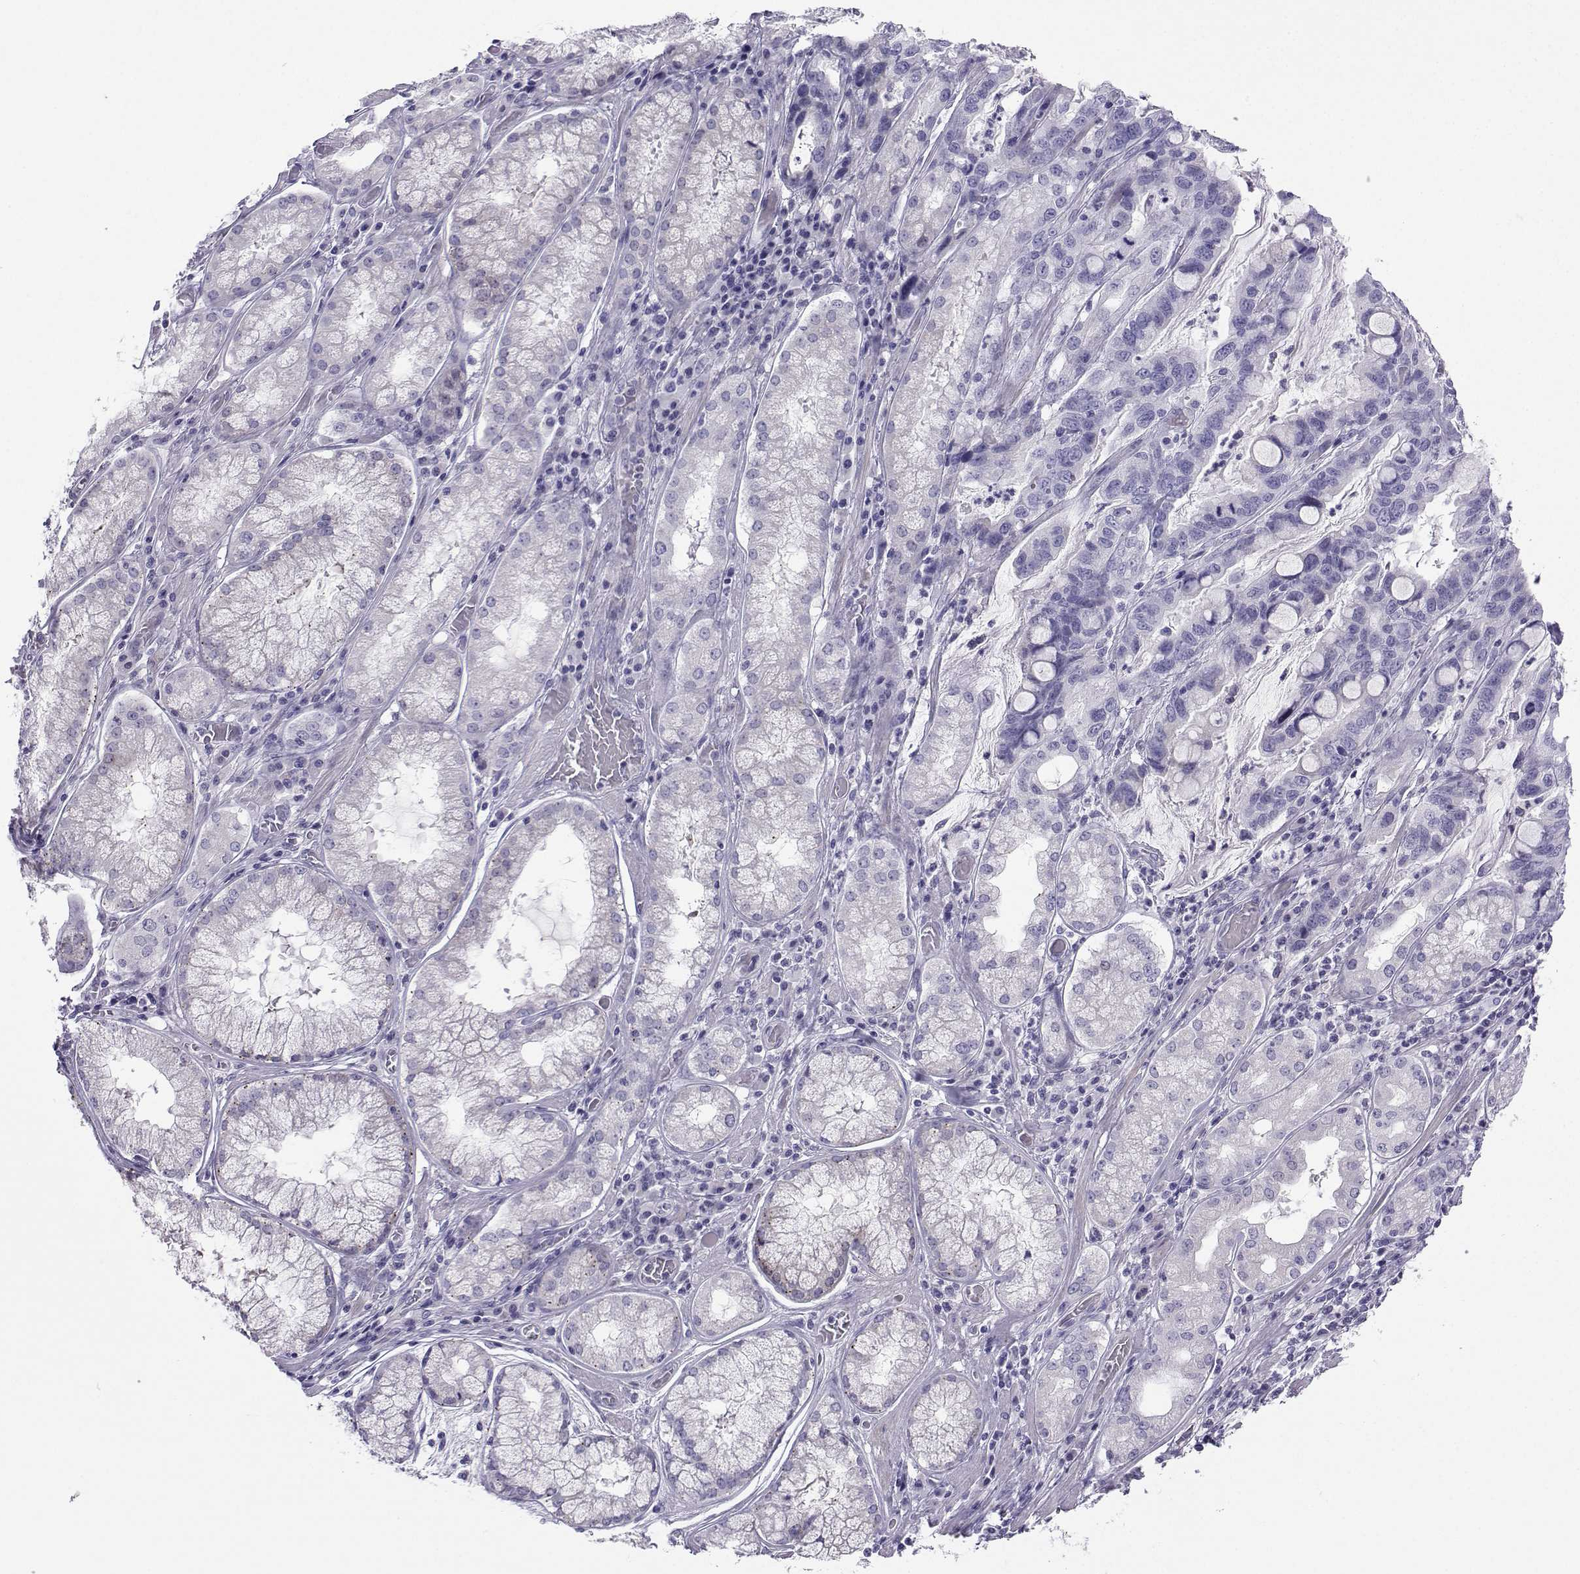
{"staining": {"intensity": "negative", "quantity": "none", "location": "none"}, "tissue": "stomach cancer", "cell_type": "Tumor cells", "image_type": "cancer", "snomed": [{"axis": "morphology", "description": "Adenocarcinoma, NOS"}, {"axis": "topography", "description": "Stomach, lower"}], "caption": "An image of human stomach cancer (adenocarcinoma) is negative for staining in tumor cells.", "gene": "FBXO24", "patient": {"sex": "female", "age": 76}}